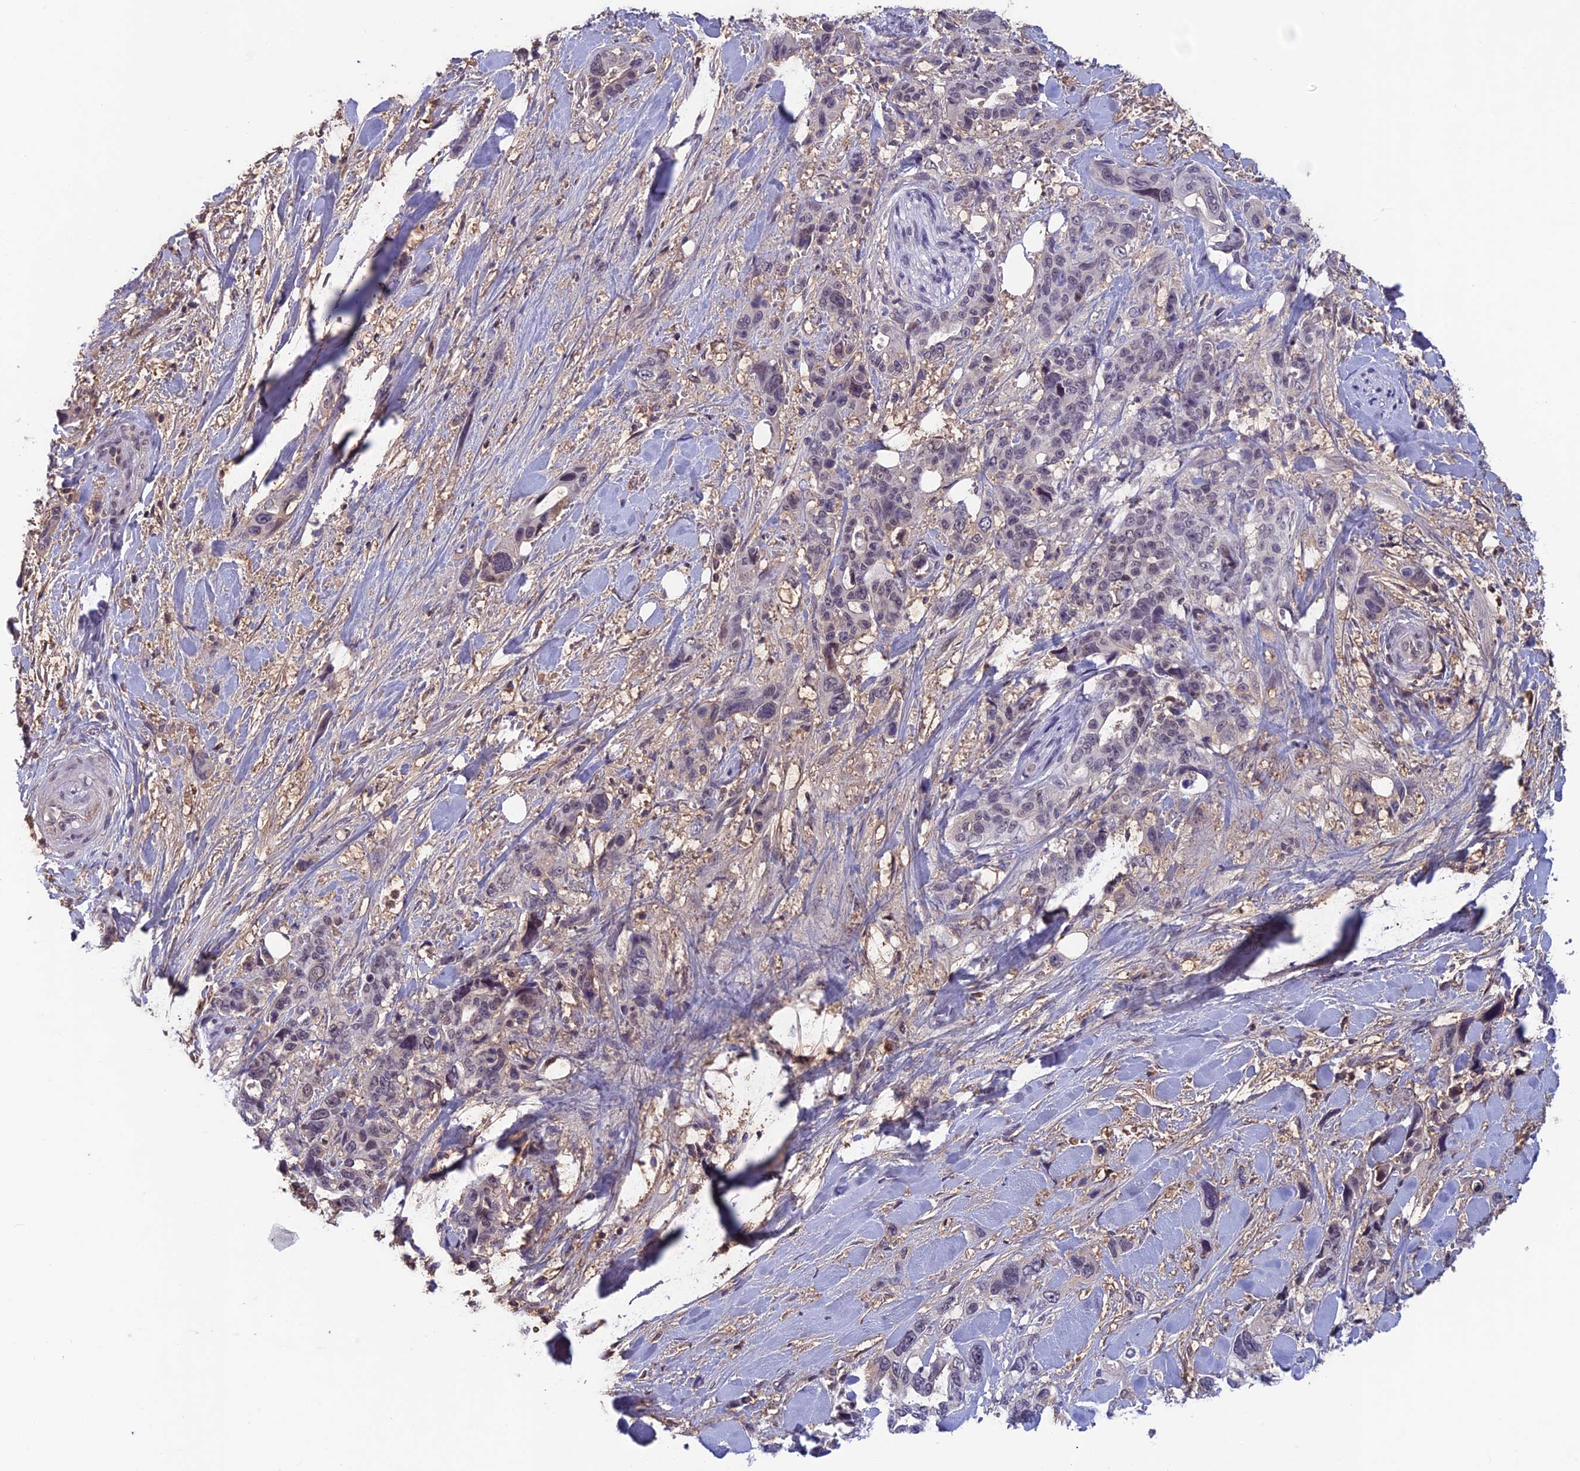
{"staining": {"intensity": "moderate", "quantity": "<25%", "location": "nuclear"}, "tissue": "pancreatic cancer", "cell_type": "Tumor cells", "image_type": "cancer", "snomed": [{"axis": "morphology", "description": "Adenocarcinoma, NOS"}, {"axis": "topography", "description": "Pancreas"}], "caption": "Human pancreatic cancer (adenocarcinoma) stained with a brown dye exhibits moderate nuclear positive positivity in about <25% of tumor cells.", "gene": "FKBPL", "patient": {"sex": "male", "age": 46}}